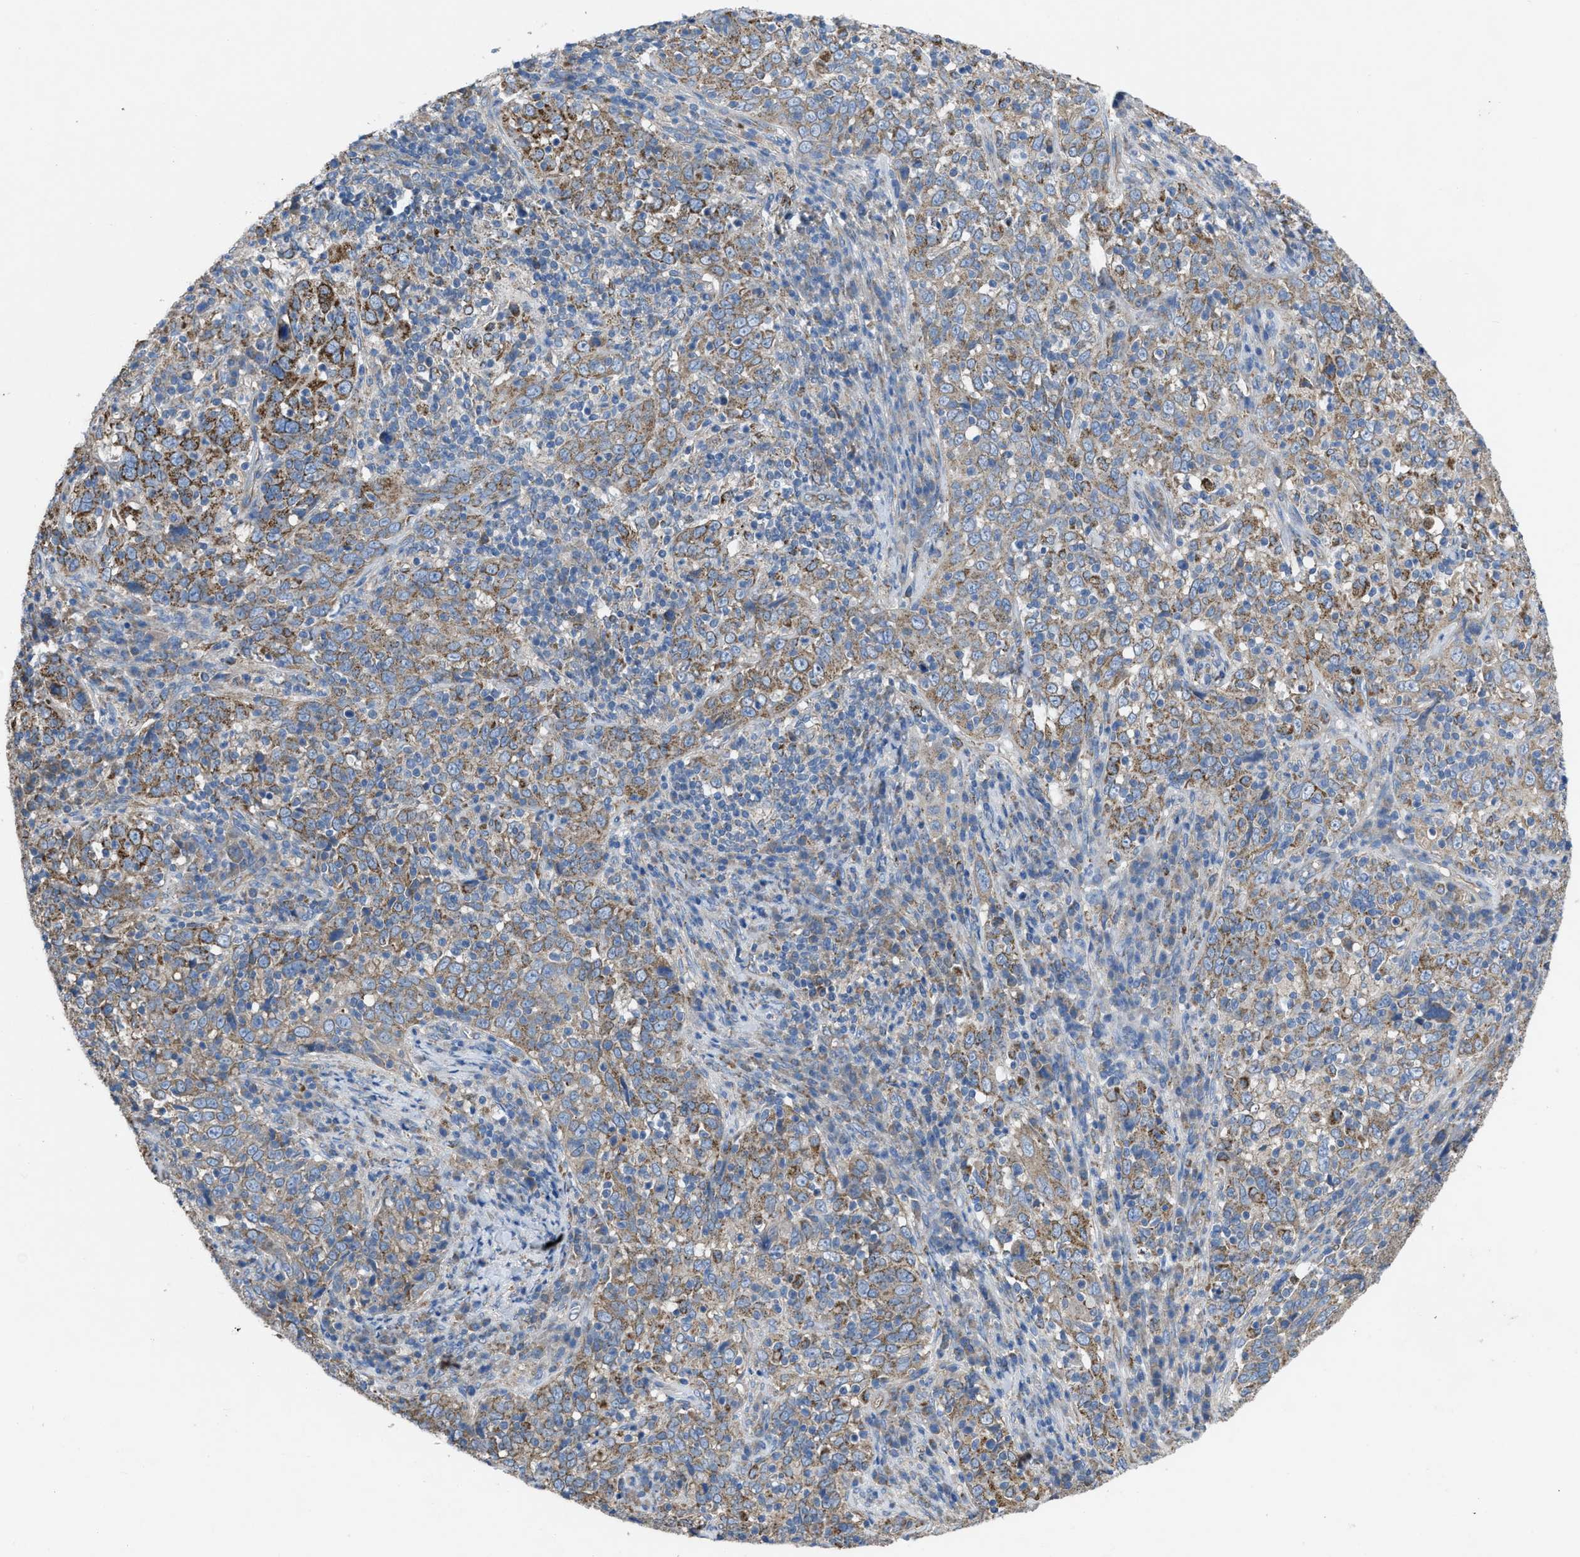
{"staining": {"intensity": "moderate", "quantity": ">75%", "location": "cytoplasmic/membranous"}, "tissue": "cervical cancer", "cell_type": "Tumor cells", "image_type": "cancer", "snomed": [{"axis": "morphology", "description": "Squamous cell carcinoma, NOS"}, {"axis": "topography", "description": "Cervix"}], "caption": "Protein expression by immunohistochemistry (IHC) demonstrates moderate cytoplasmic/membranous staining in about >75% of tumor cells in squamous cell carcinoma (cervical).", "gene": "DOLPP1", "patient": {"sex": "female", "age": 46}}